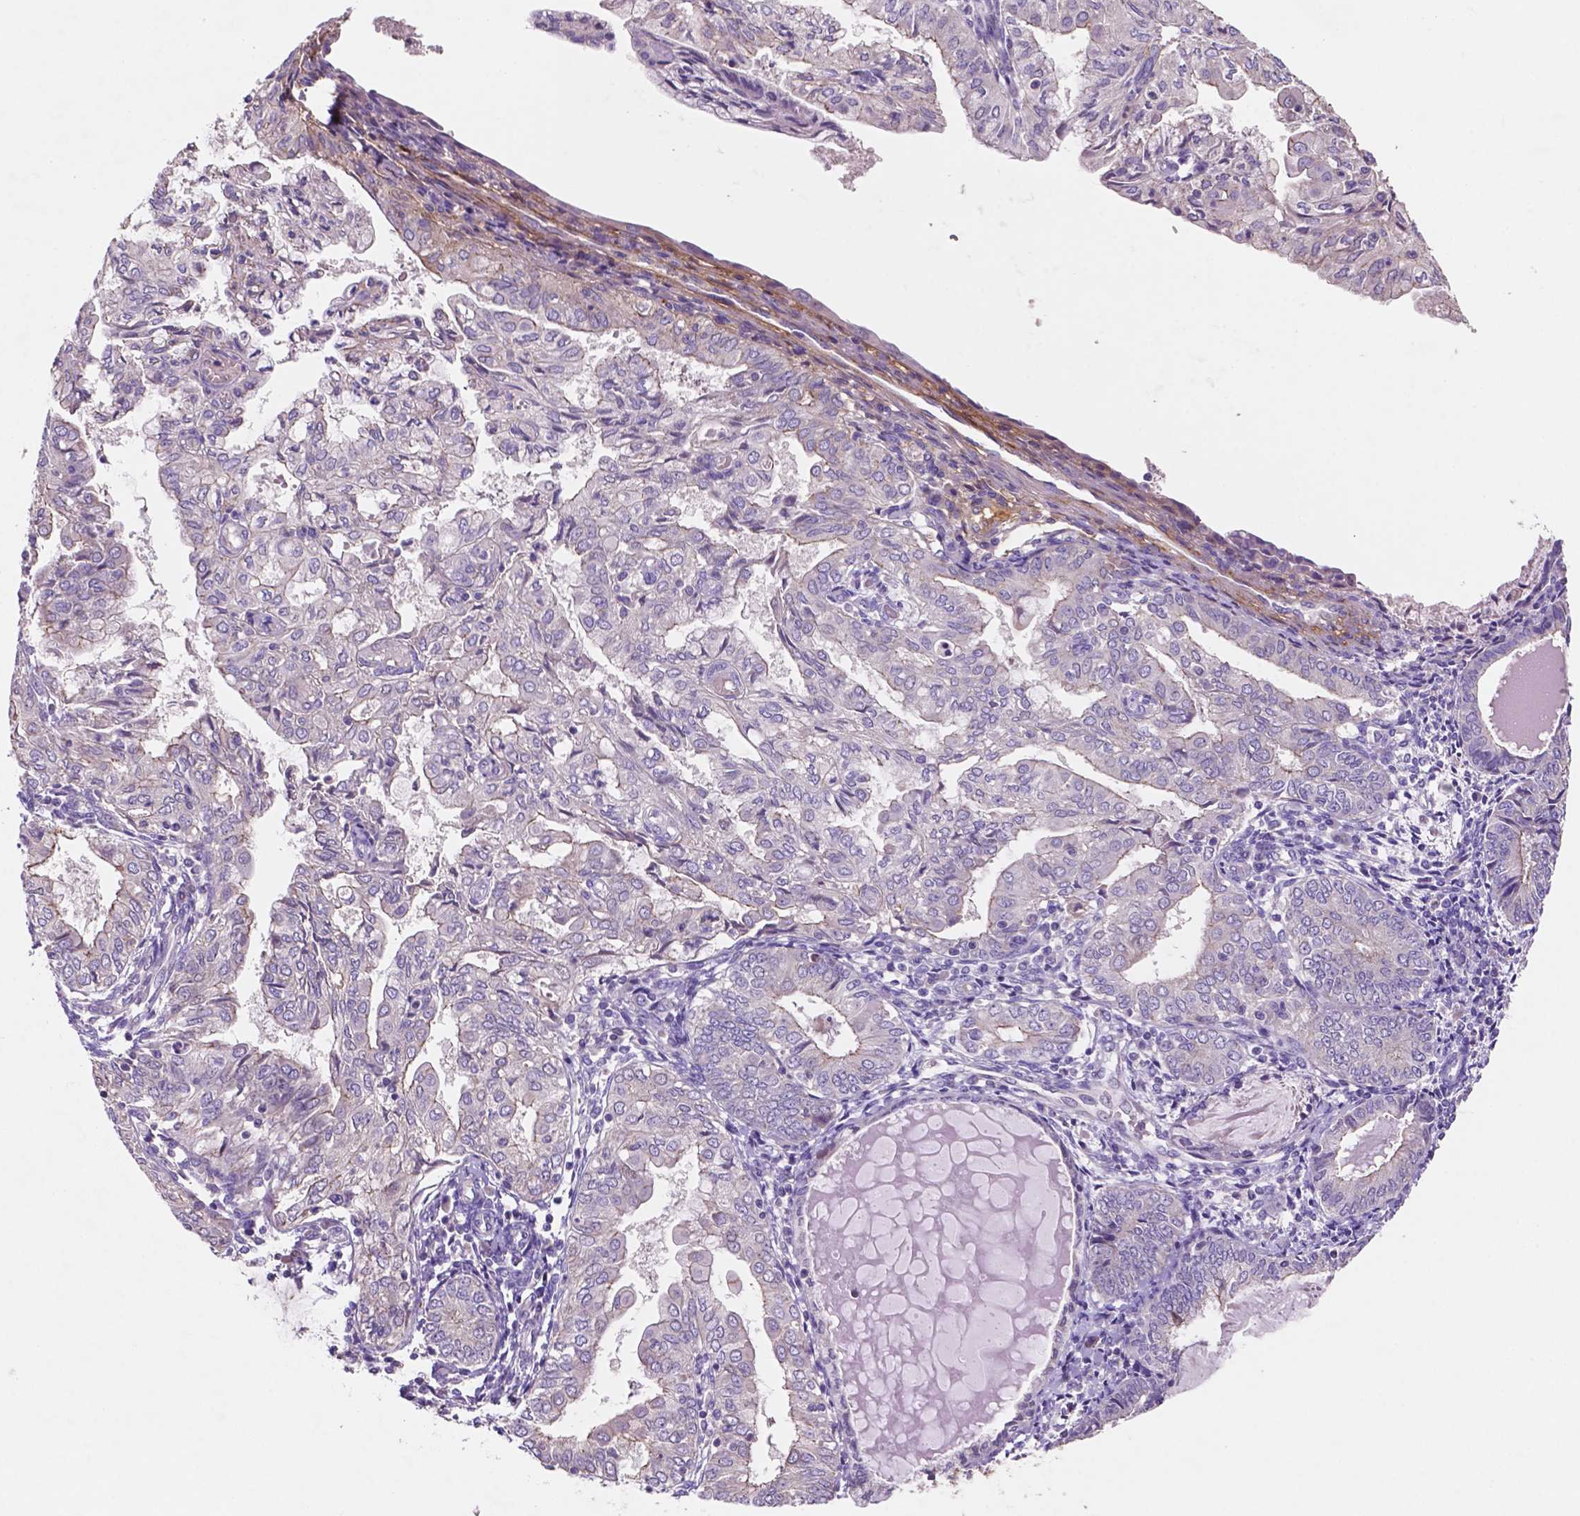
{"staining": {"intensity": "negative", "quantity": "none", "location": "none"}, "tissue": "endometrial cancer", "cell_type": "Tumor cells", "image_type": "cancer", "snomed": [{"axis": "morphology", "description": "Adenocarcinoma, NOS"}, {"axis": "topography", "description": "Endometrium"}], "caption": "The photomicrograph displays no significant staining in tumor cells of endometrial cancer (adenocarcinoma).", "gene": "MKRN2OS", "patient": {"sex": "female", "age": 68}}